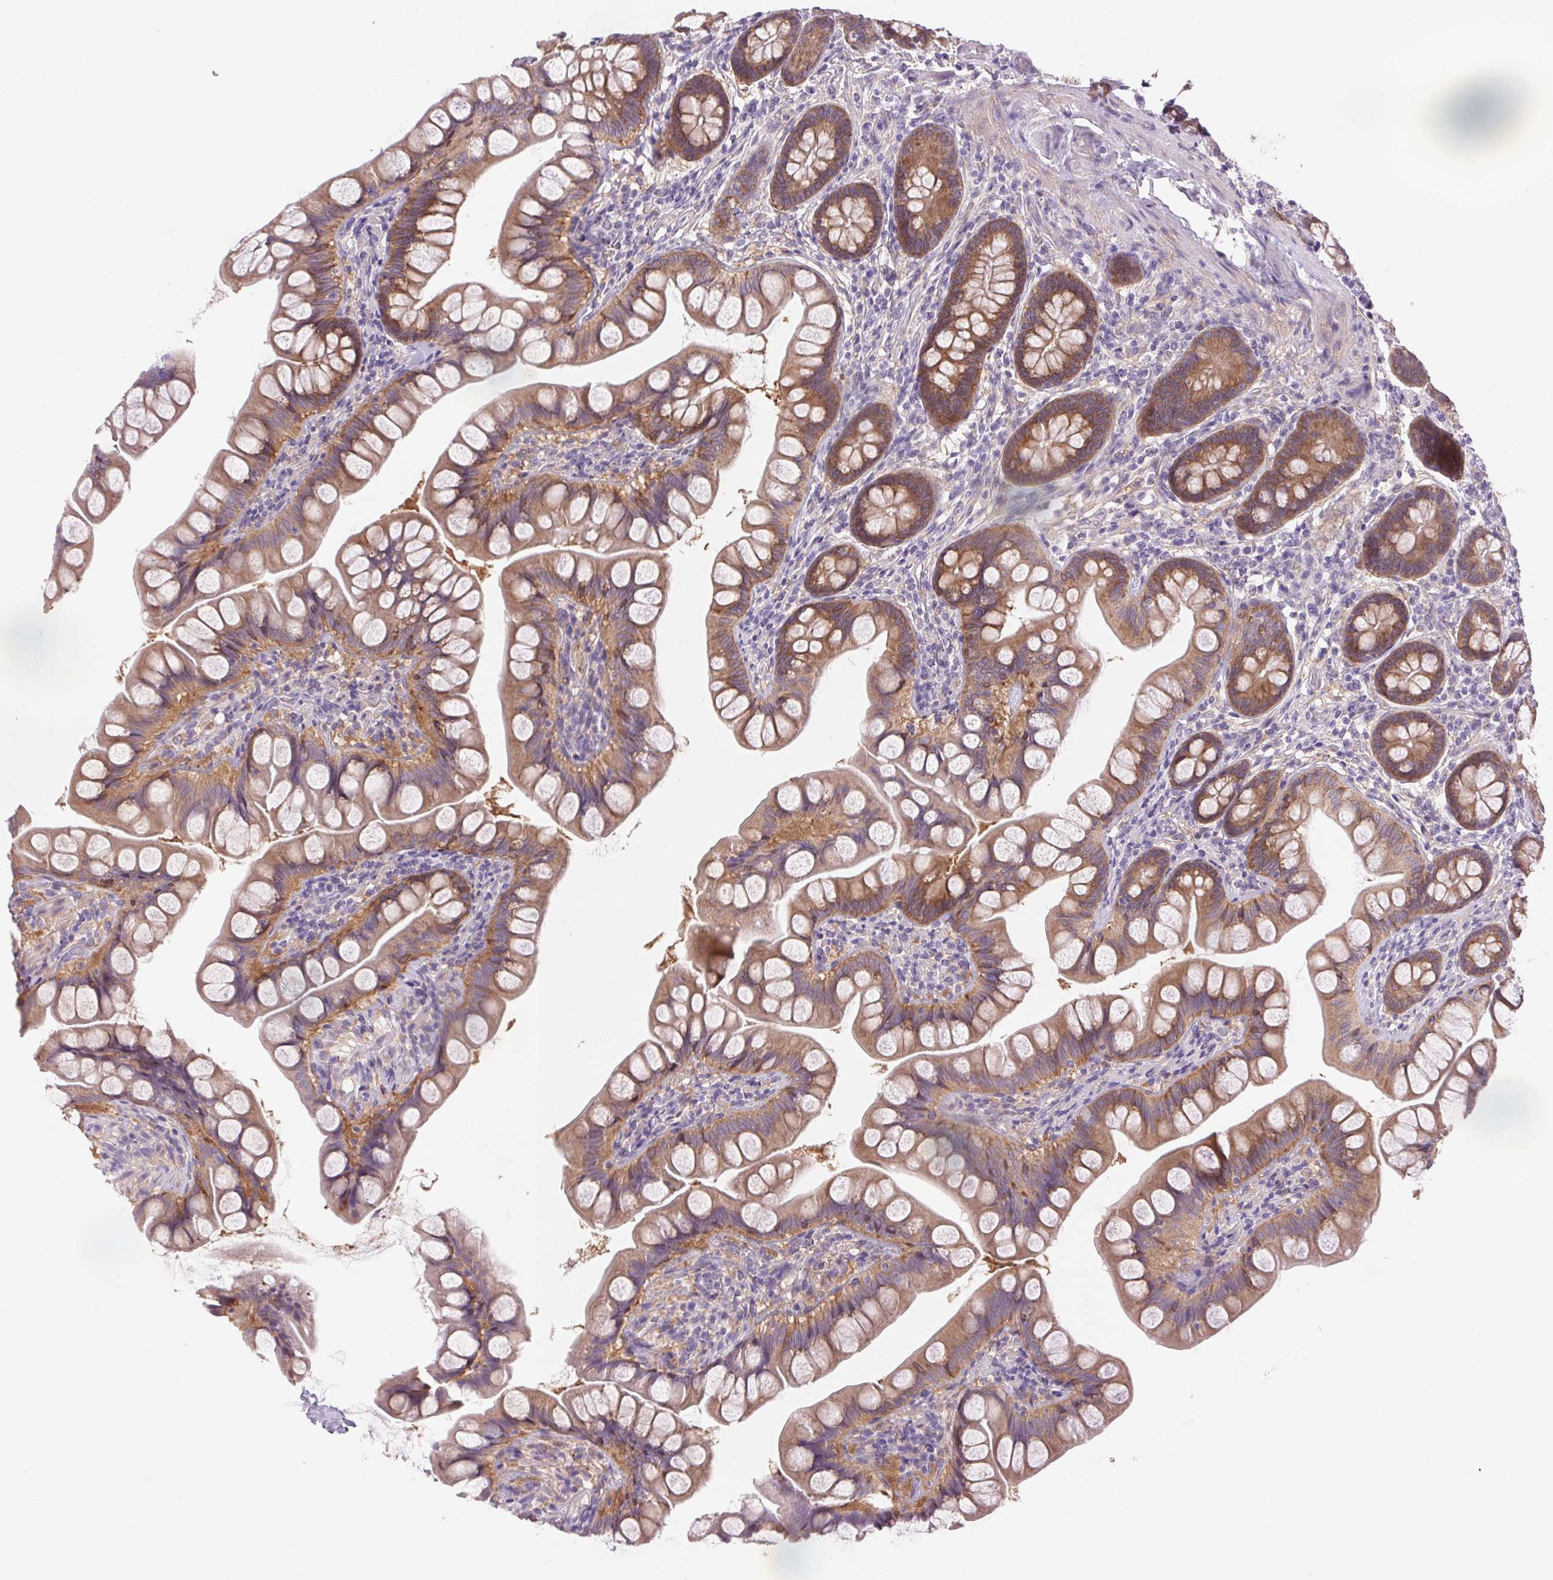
{"staining": {"intensity": "moderate", "quantity": ">75%", "location": "cytoplasmic/membranous"}, "tissue": "small intestine", "cell_type": "Glandular cells", "image_type": "normal", "snomed": [{"axis": "morphology", "description": "Normal tissue, NOS"}, {"axis": "topography", "description": "Small intestine"}], "caption": "Immunohistochemical staining of unremarkable small intestine reveals medium levels of moderate cytoplasmic/membranous positivity in approximately >75% of glandular cells. The staining was performed using DAB (3,3'-diaminobenzidine), with brown indicating positive protein expression. Nuclei are stained blue with hematoxylin.", "gene": "SOWAHC", "patient": {"sex": "male", "age": 70}}